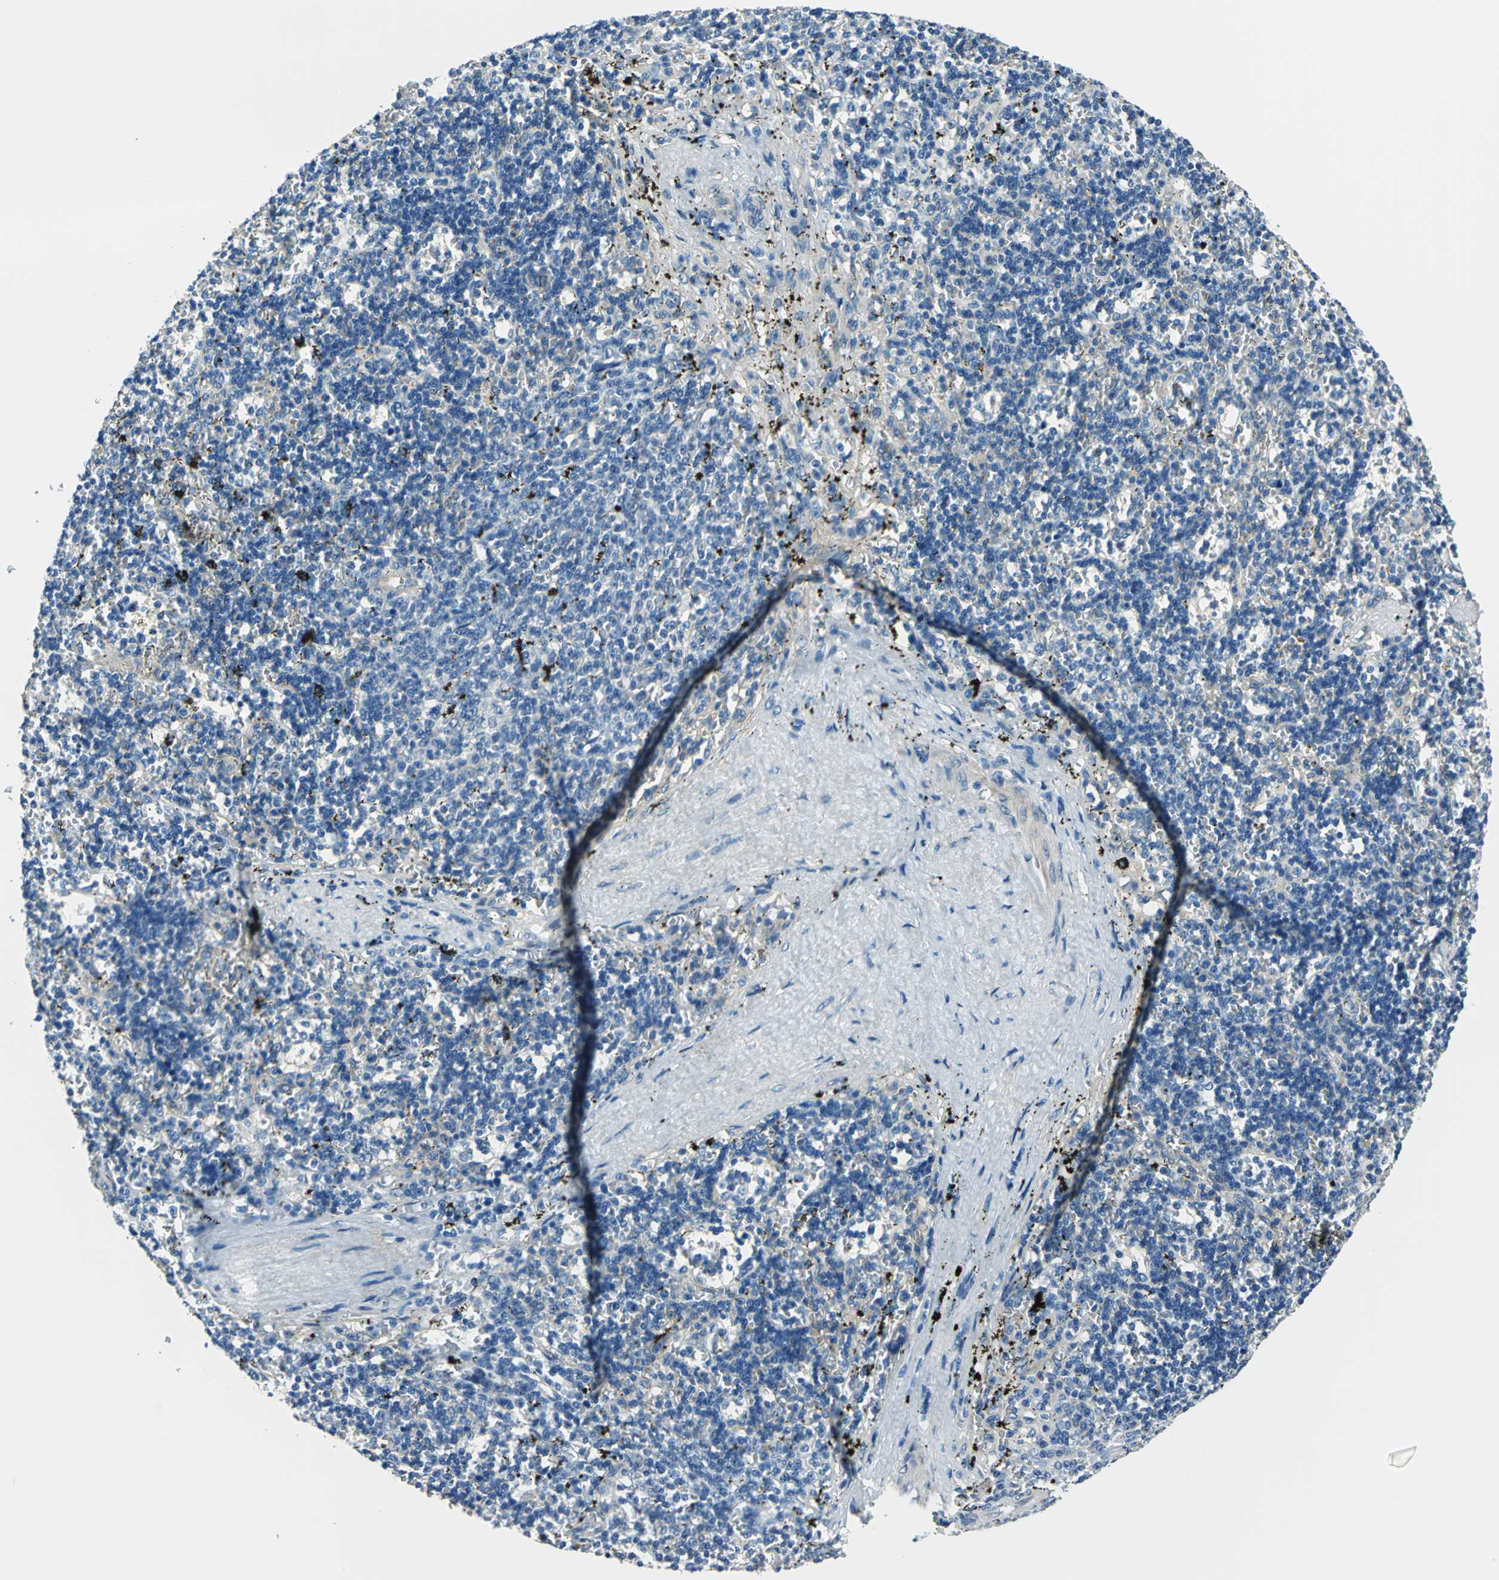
{"staining": {"intensity": "negative", "quantity": "none", "location": "none"}, "tissue": "lymphoma", "cell_type": "Tumor cells", "image_type": "cancer", "snomed": [{"axis": "morphology", "description": "Malignant lymphoma, non-Hodgkin's type, Low grade"}, {"axis": "topography", "description": "Spleen"}], "caption": "Micrograph shows no protein positivity in tumor cells of lymphoma tissue.", "gene": "CDC42EP1", "patient": {"sex": "male", "age": 60}}